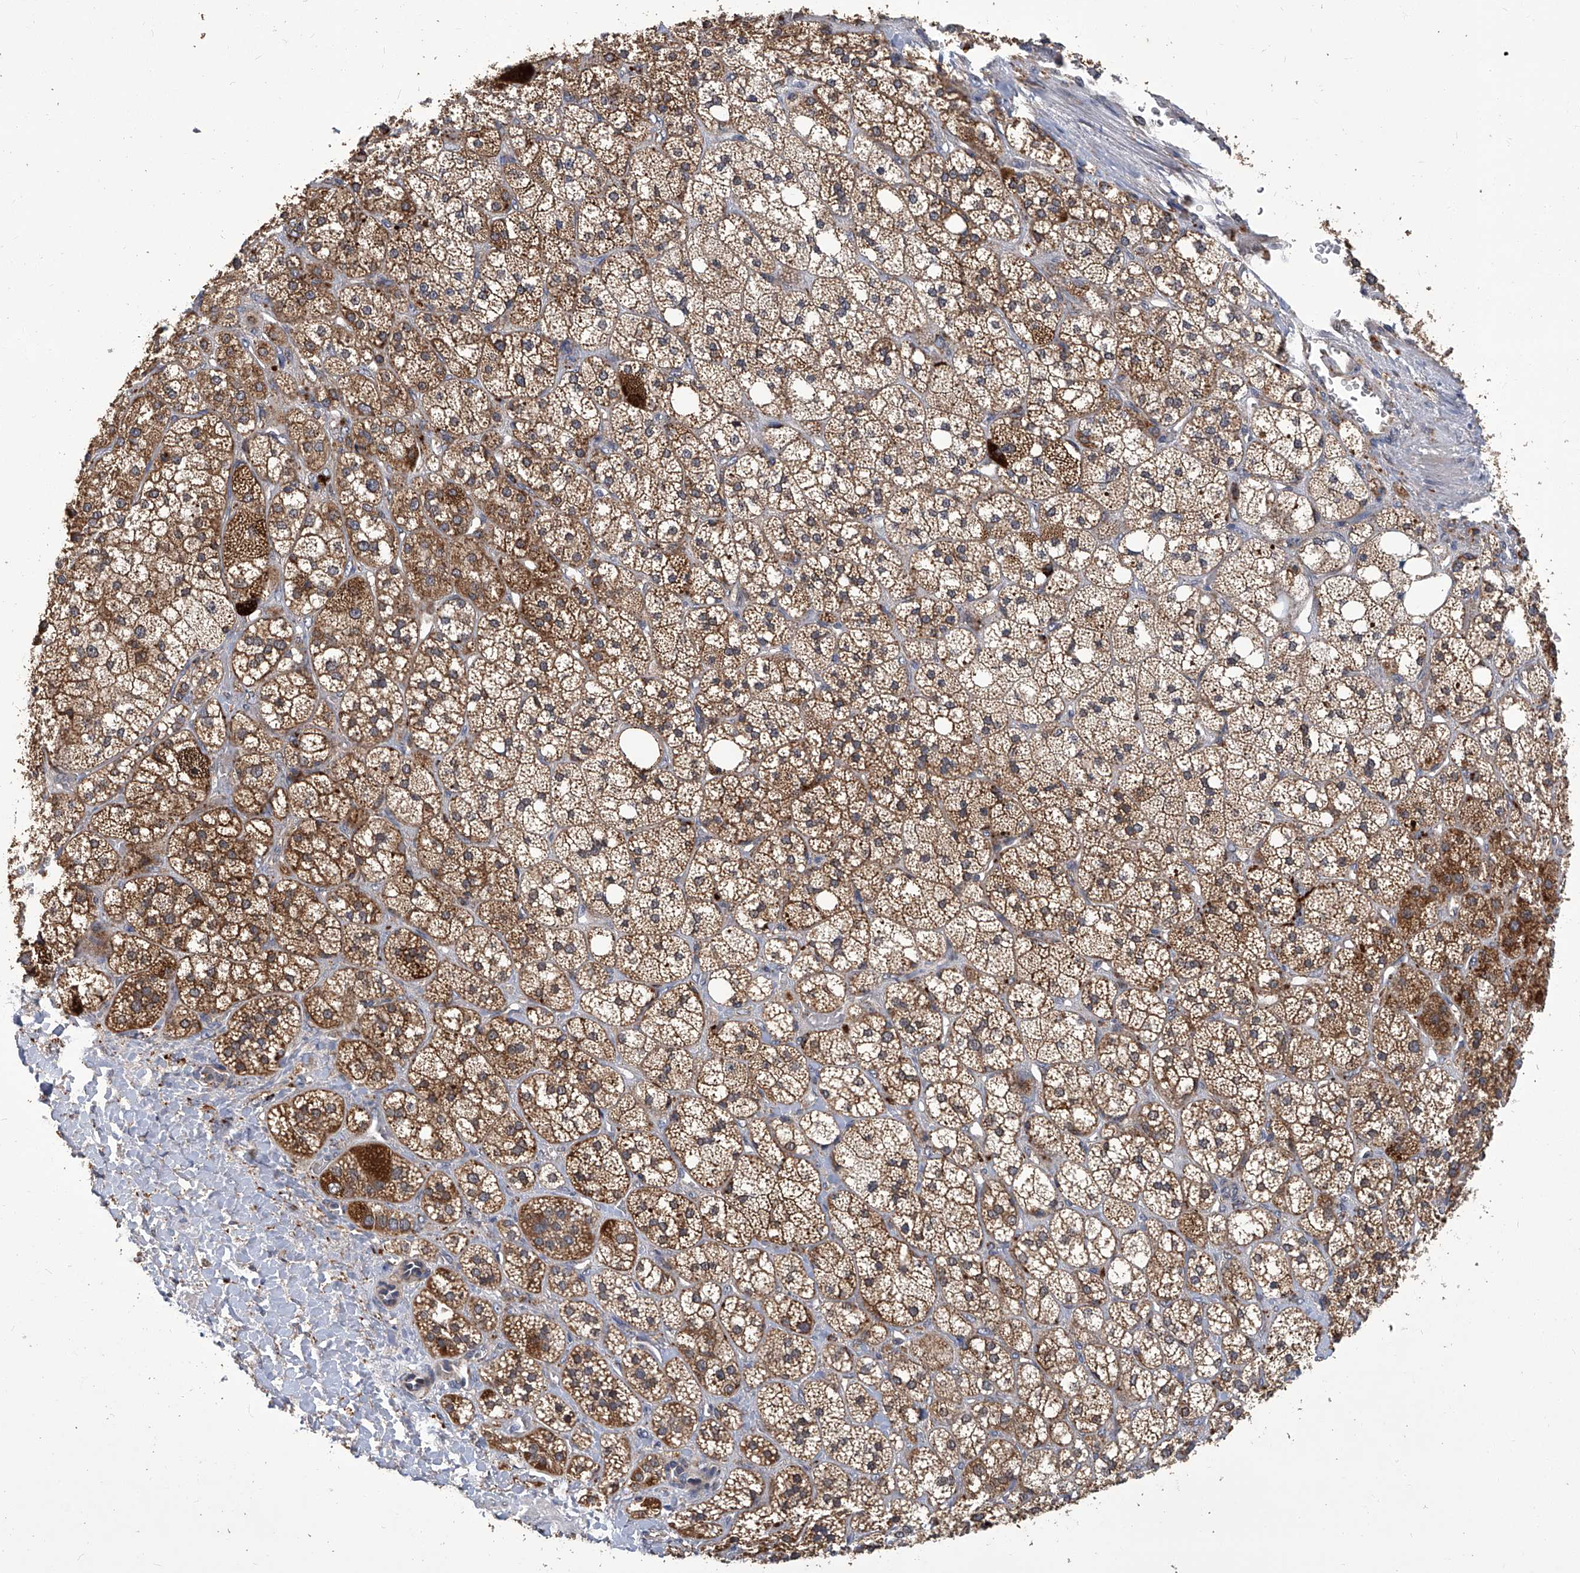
{"staining": {"intensity": "strong", "quantity": ">75%", "location": "cytoplasmic/membranous"}, "tissue": "adrenal gland", "cell_type": "Glandular cells", "image_type": "normal", "snomed": [{"axis": "morphology", "description": "Normal tissue, NOS"}, {"axis": "topography", "description": "Adrenal gland"}], "caption": "Immunohistochemical staining of normal adrenal gland exhibits >75% levels of strong cytoplasmic/membranous protein positivity in approximately >75% of glandular cells. (IHC, brightfield microscopy, high magnification).", "gene": "TNFRSF13B", "patient": {"sex": "male", "age": 61}}